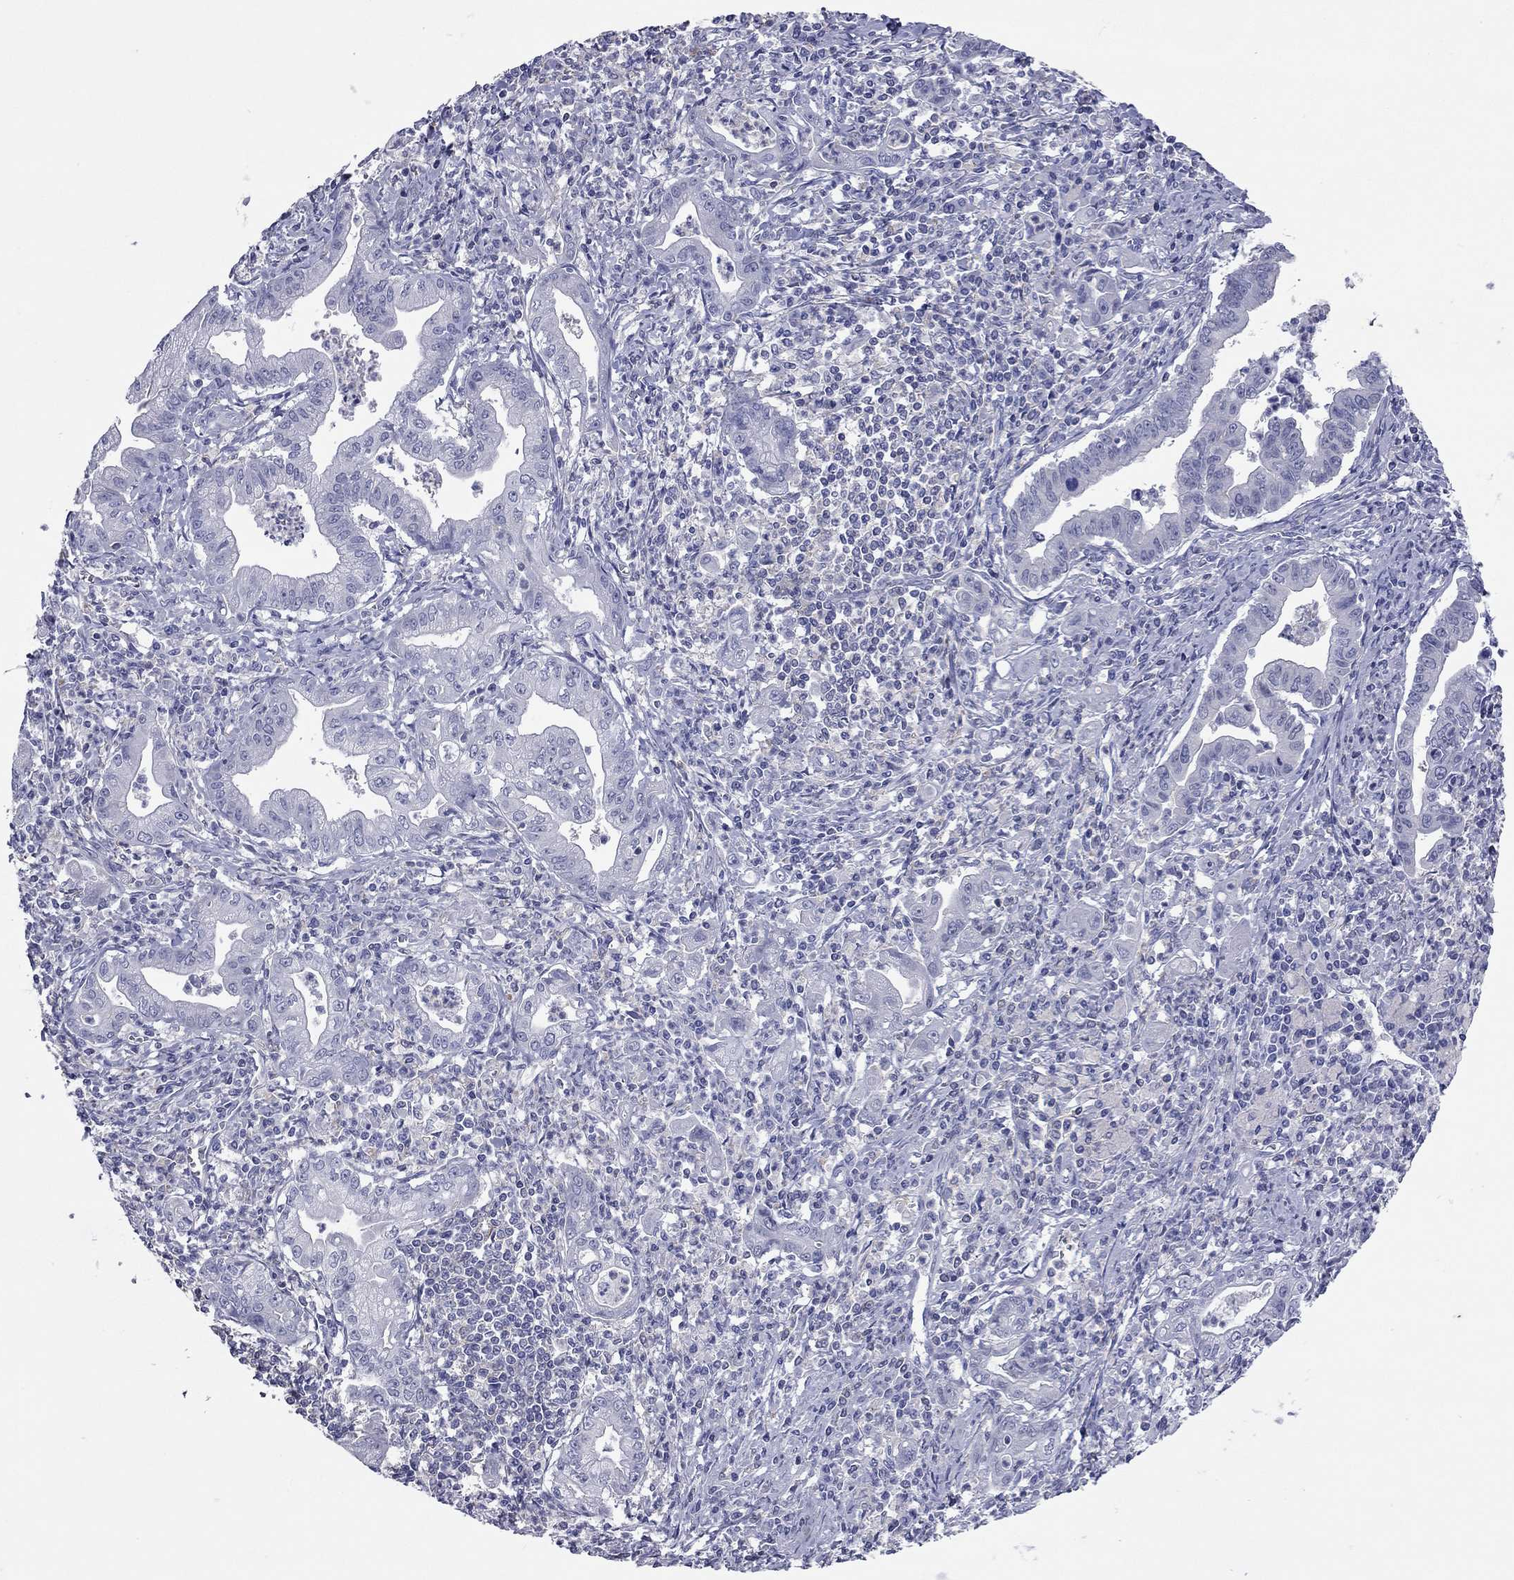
{"staining": {"intensity": "negative", "quantity": "none", "location": "none"}, "tissue": "stomach cancer", "cell_type": "Tumor cells", "image_type": "cancer", "snomed": [{"axis": "morphology", "description": "Adenocarcinoma, NOS"}, {"axis": "topography", "description": "Stomach, upper"}], "caption": "Tumor cells are negative for protein expression in human stomach adenocarcinoma. (Stains: DAB immunohistochemistry with hematoxylin counter stain, Microscopy: brightfield microscopy at high magnification).", "gene": "ACTL7B", "patient": {"sex": "female", "age": 79}}